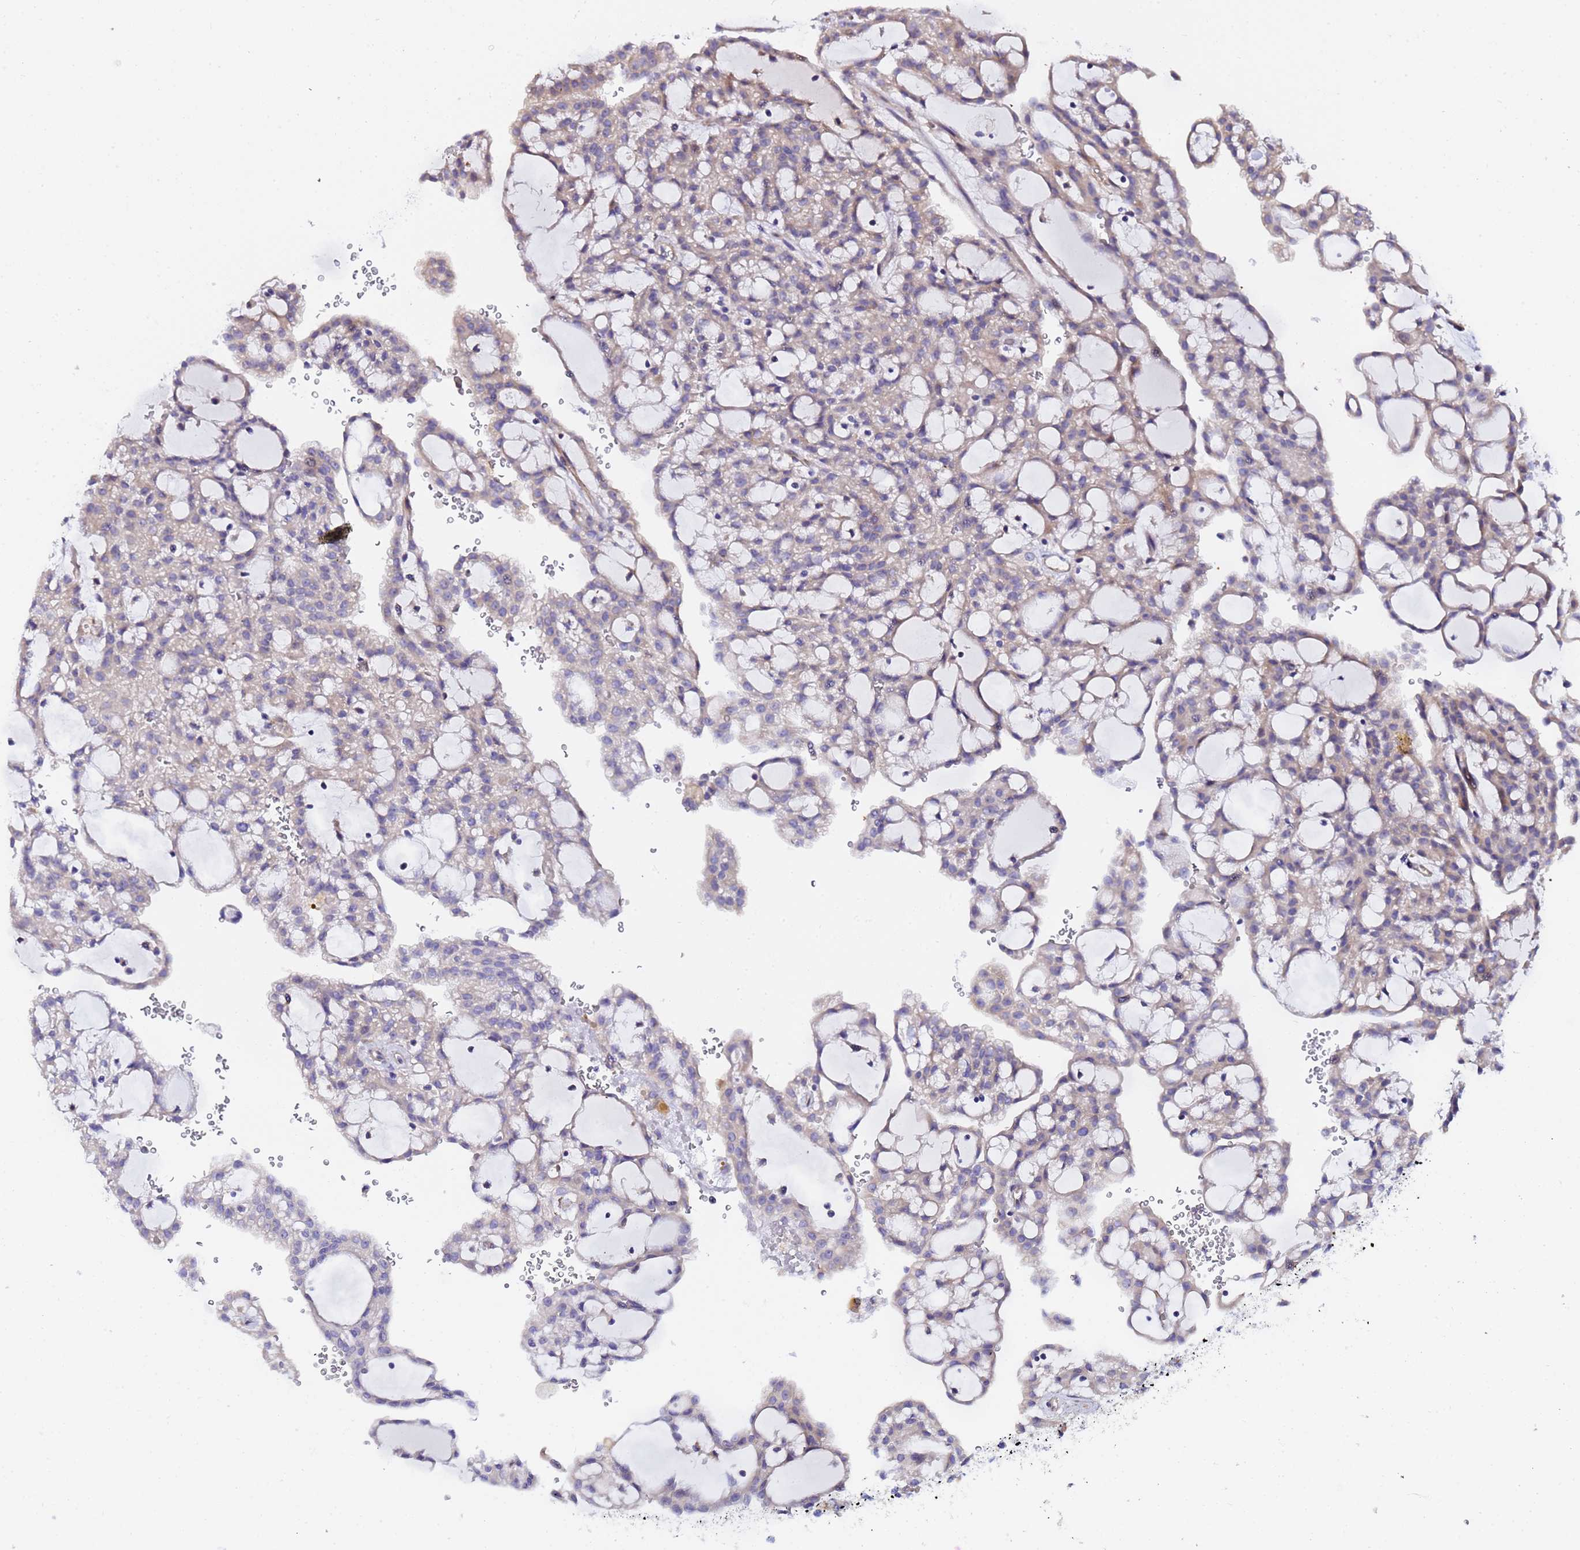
{"staining": {"intensity": "weak", "quantity": "25%-75%", "location": "cytoplasmic/membranous"}, "tissue": "renal cancer", "cell_type": "Tumor cells", "image_type": "cancer", "snomed": [{"axis": "morphology", "description": "Adenocarcinoma, NOS"}, {"axis": "topography", "description": "Kidney"}], "caption": "About 25%-75% of tumor cells in renal cancer show weak cytoplasmic/membranous protein positivity as visualized by brown immunohistochemical staining.", "gene": "JRKL", "patient": {"sex": "male", "age": 63}}